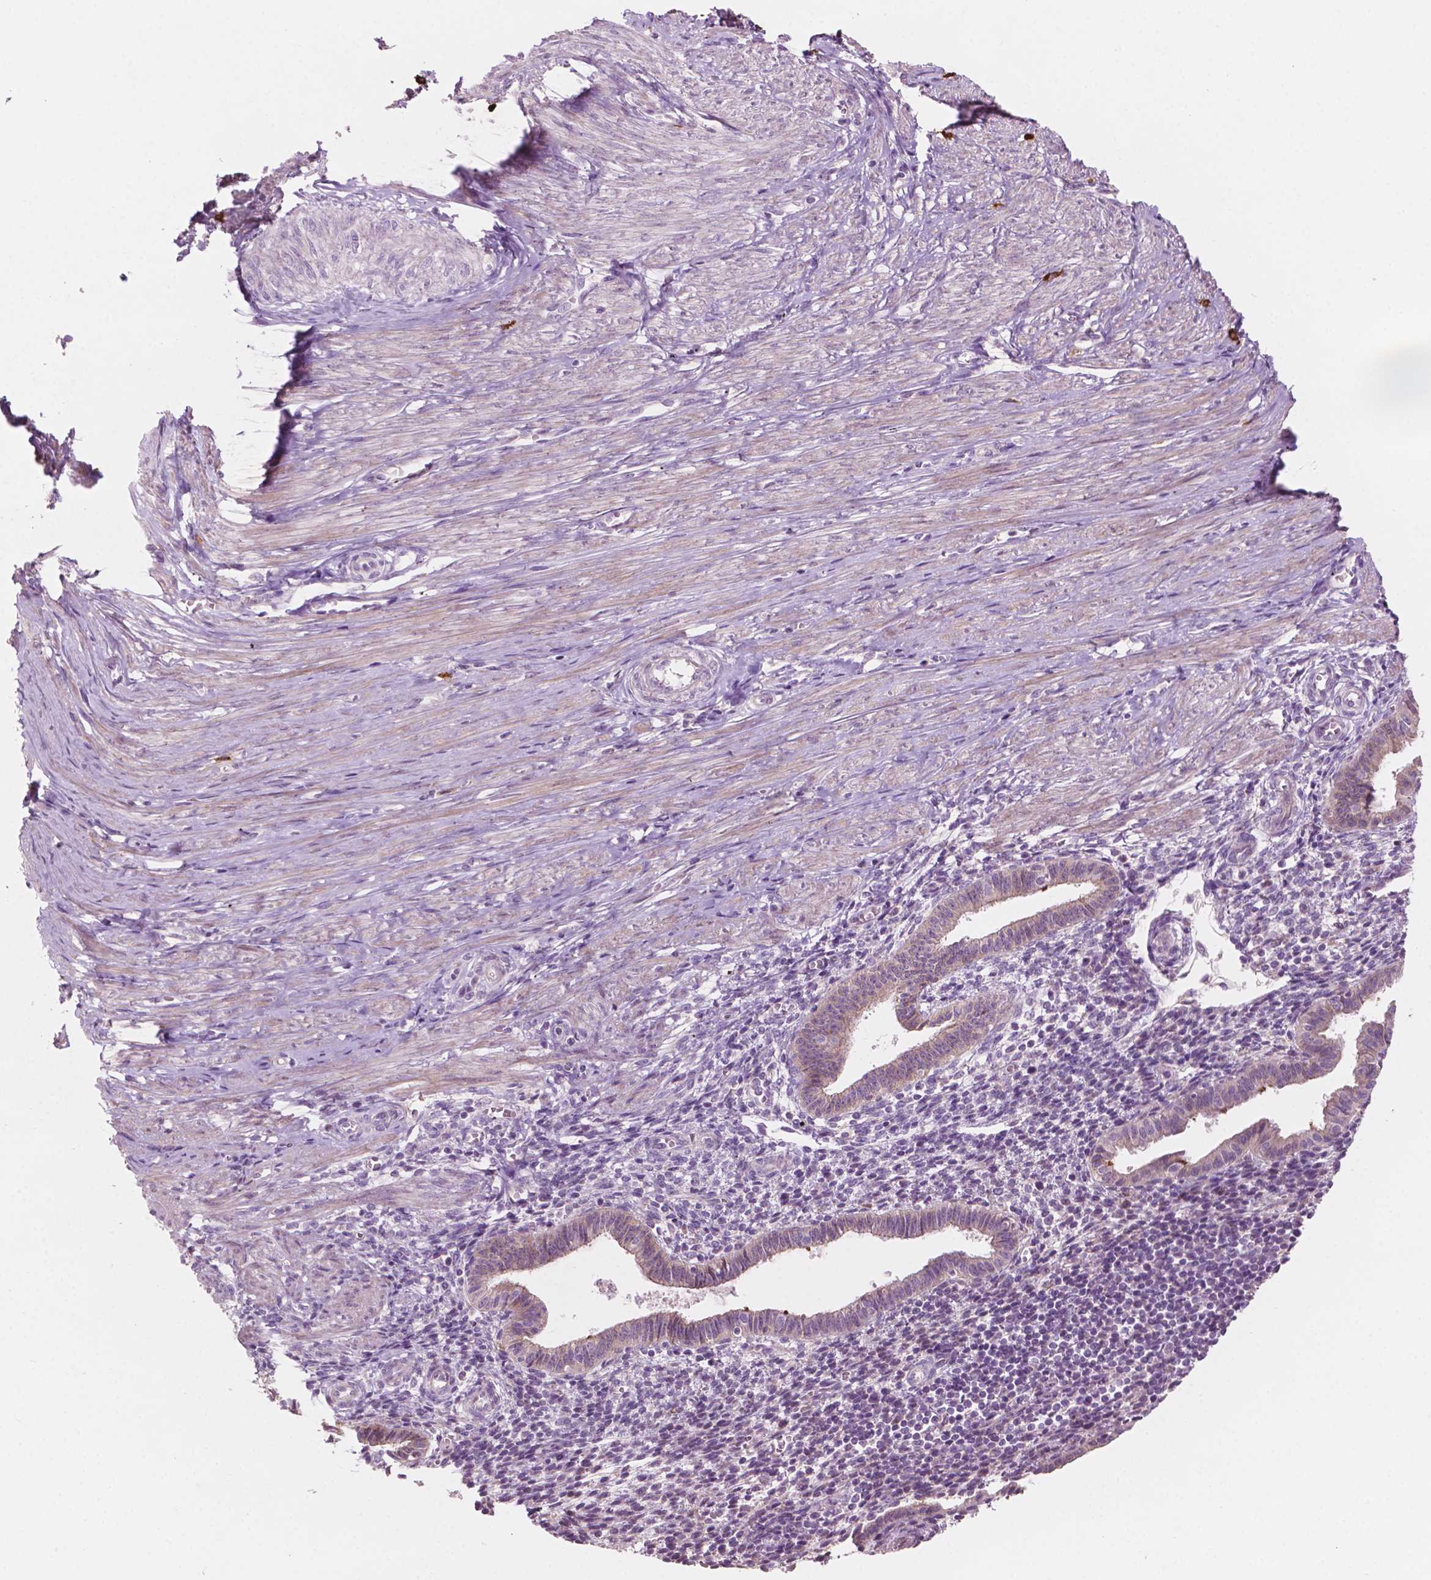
{"staining": {"intensity": "negative", "quantity": "none", "location": "none"}, "tissue": "endometrium", "cell_type": "Cells in endometrial stroma", "image_type": "normal", "snomed": [{"axis": "morphology", "description": "Normal tissue, NOS"}, {"axis": "topography", "description": "Endometrium"}], "caption": "IHC image of benign endometrium: endometrium stained with DAB displays no significant protein staining in cells in endometrial stroma. (DAB immunohistochemistry (IHC) with hematoxylin counter stain).", "gene": "LRP1B", "patient": {"sex": "female", "age": 37}}